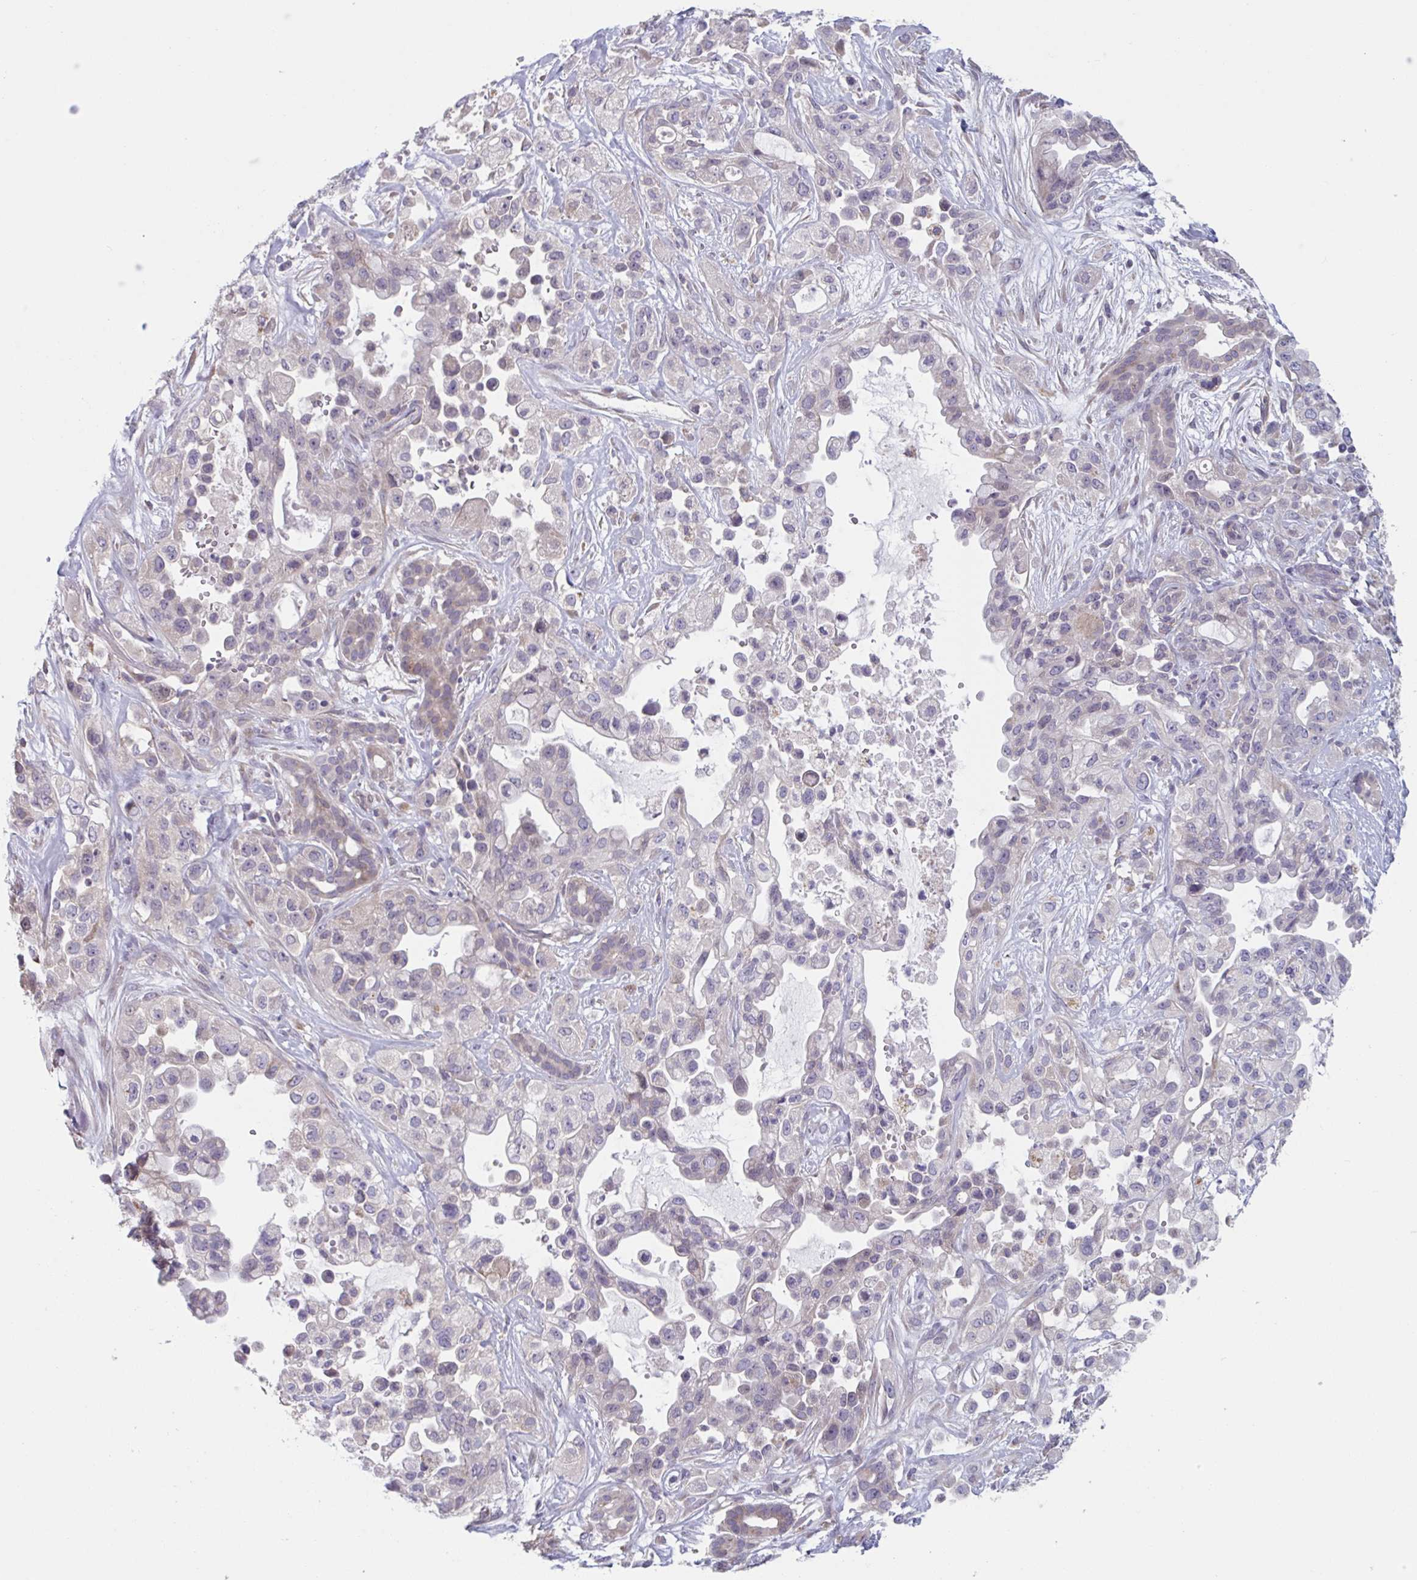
{"staining": {"intensity": "negative", "quantity": "none", "location": "none"}, "tissue": "pancreatic cancer", "cell_type": "Tumor cells", "image_type": "cancer", "snomed": [{"axis": "morphology", "description": "Adenocarcinoma, NOS"}, {"axis": "topography", "description": "Pancreas"}], "caption": "Human pancreatic cancer (adenocarcinoma) stained for a protein using IHC exhibits no positivity in tumor cells.", "gene": "TNFSF10", "patient": {"sex": "male", "age": 44}}